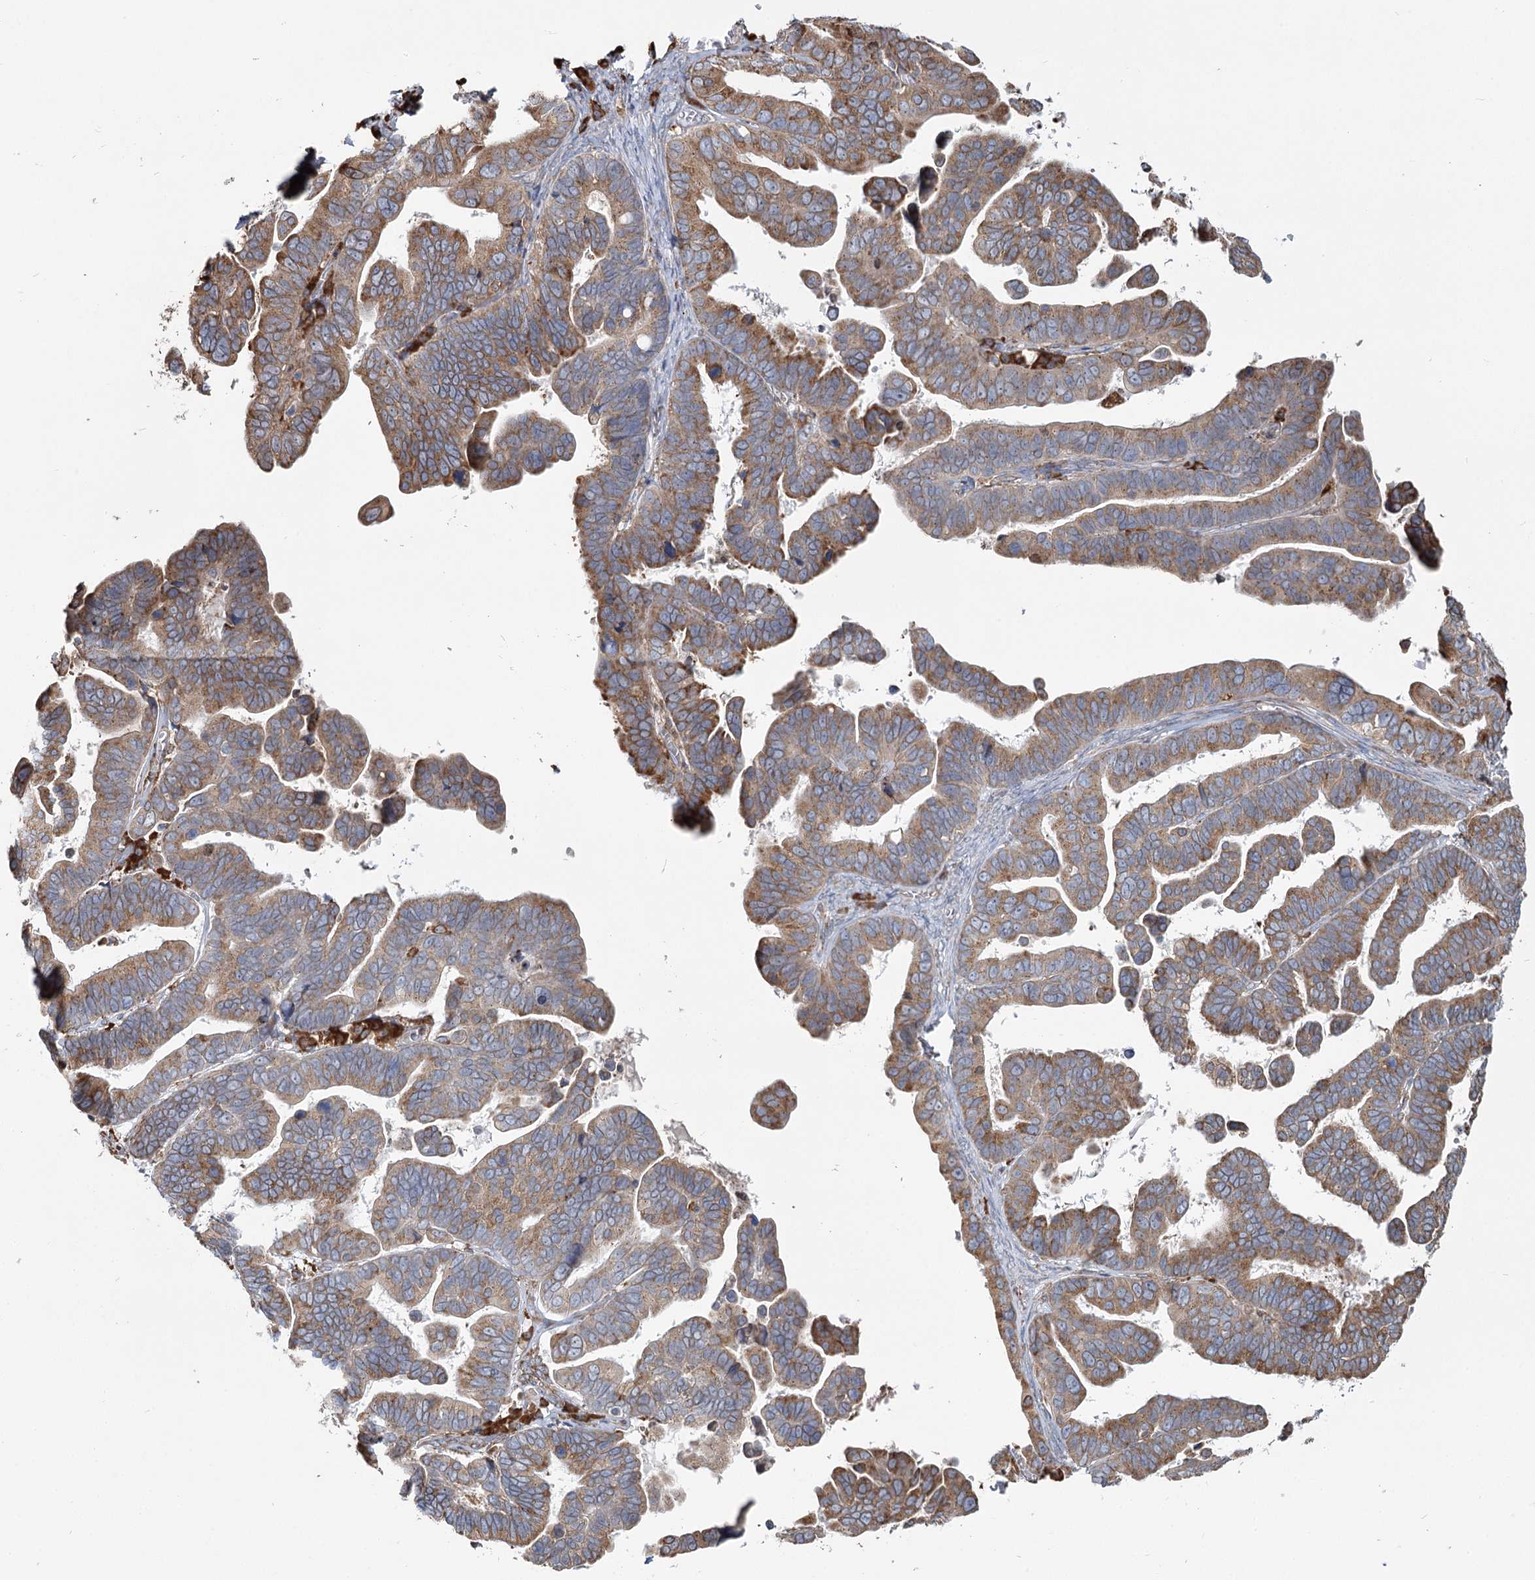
{"staining": {"intensity": "moderate", "quantity": ">75%", "location": "cytoplasmic/membranous"}, "tissue": "ovarian cancer", "cell_type": "Tumor cells", "image_type": "cancer", "snomed": [{"axis": "morphology", "description": "Cystadenocarcinoma, serous, NOS"}, {"axis": "topography", "description": "Ovary"}], "caption": "This photomicrograph displays IHC staining of ovarian cancer (serous cystadenocarcinoma), with medium moderate cytoplasmic/membranous expression in approximately >75% of tumor cells.", "gene": "ZCCHC9", "patient": {"sex": "female", "age": 56}}